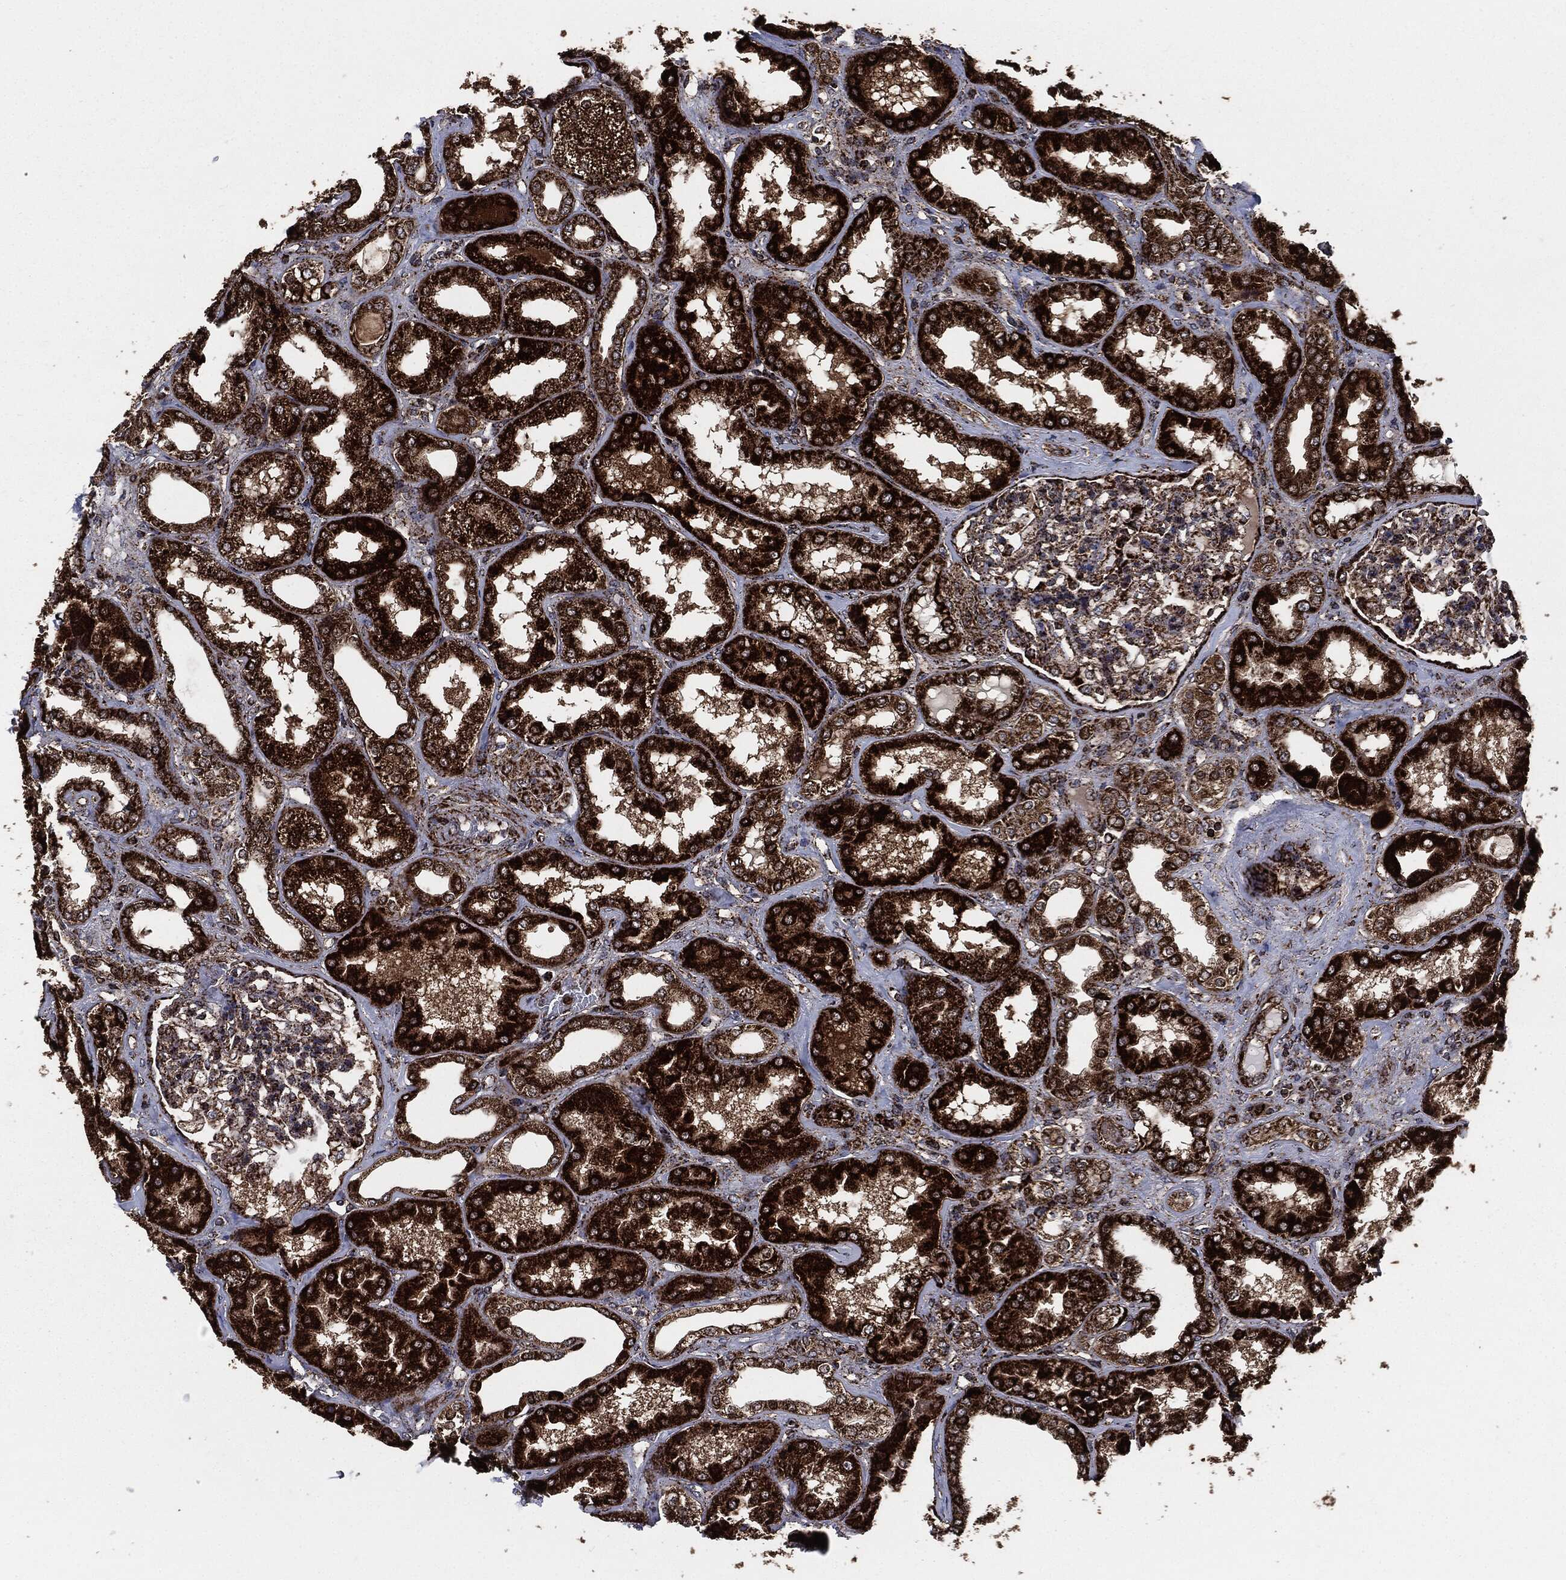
{"staining": {"intensity": "moderate", "quantity": "25%-75%", "location": "cytoplasmic/membranous"}, "tissue": "kidney", "cell_type": "Cells in glomeruli", "image_type": "normal", "snomed": [{"axis": "morphology", "description": "Normal tissue, NOS"}, {"axis": "topography", "description": "Kidney"}], "caption": "Immunohistochemistry (IHC) image of unremarkable kidney stained for a protein (brown), which reveals medium levels of moderate cytoplasmic/membranous positivity in about 25%-75% of cells in glomeruli.", "gene": "FH", "patient": {"sex": "female", "age": 56}}